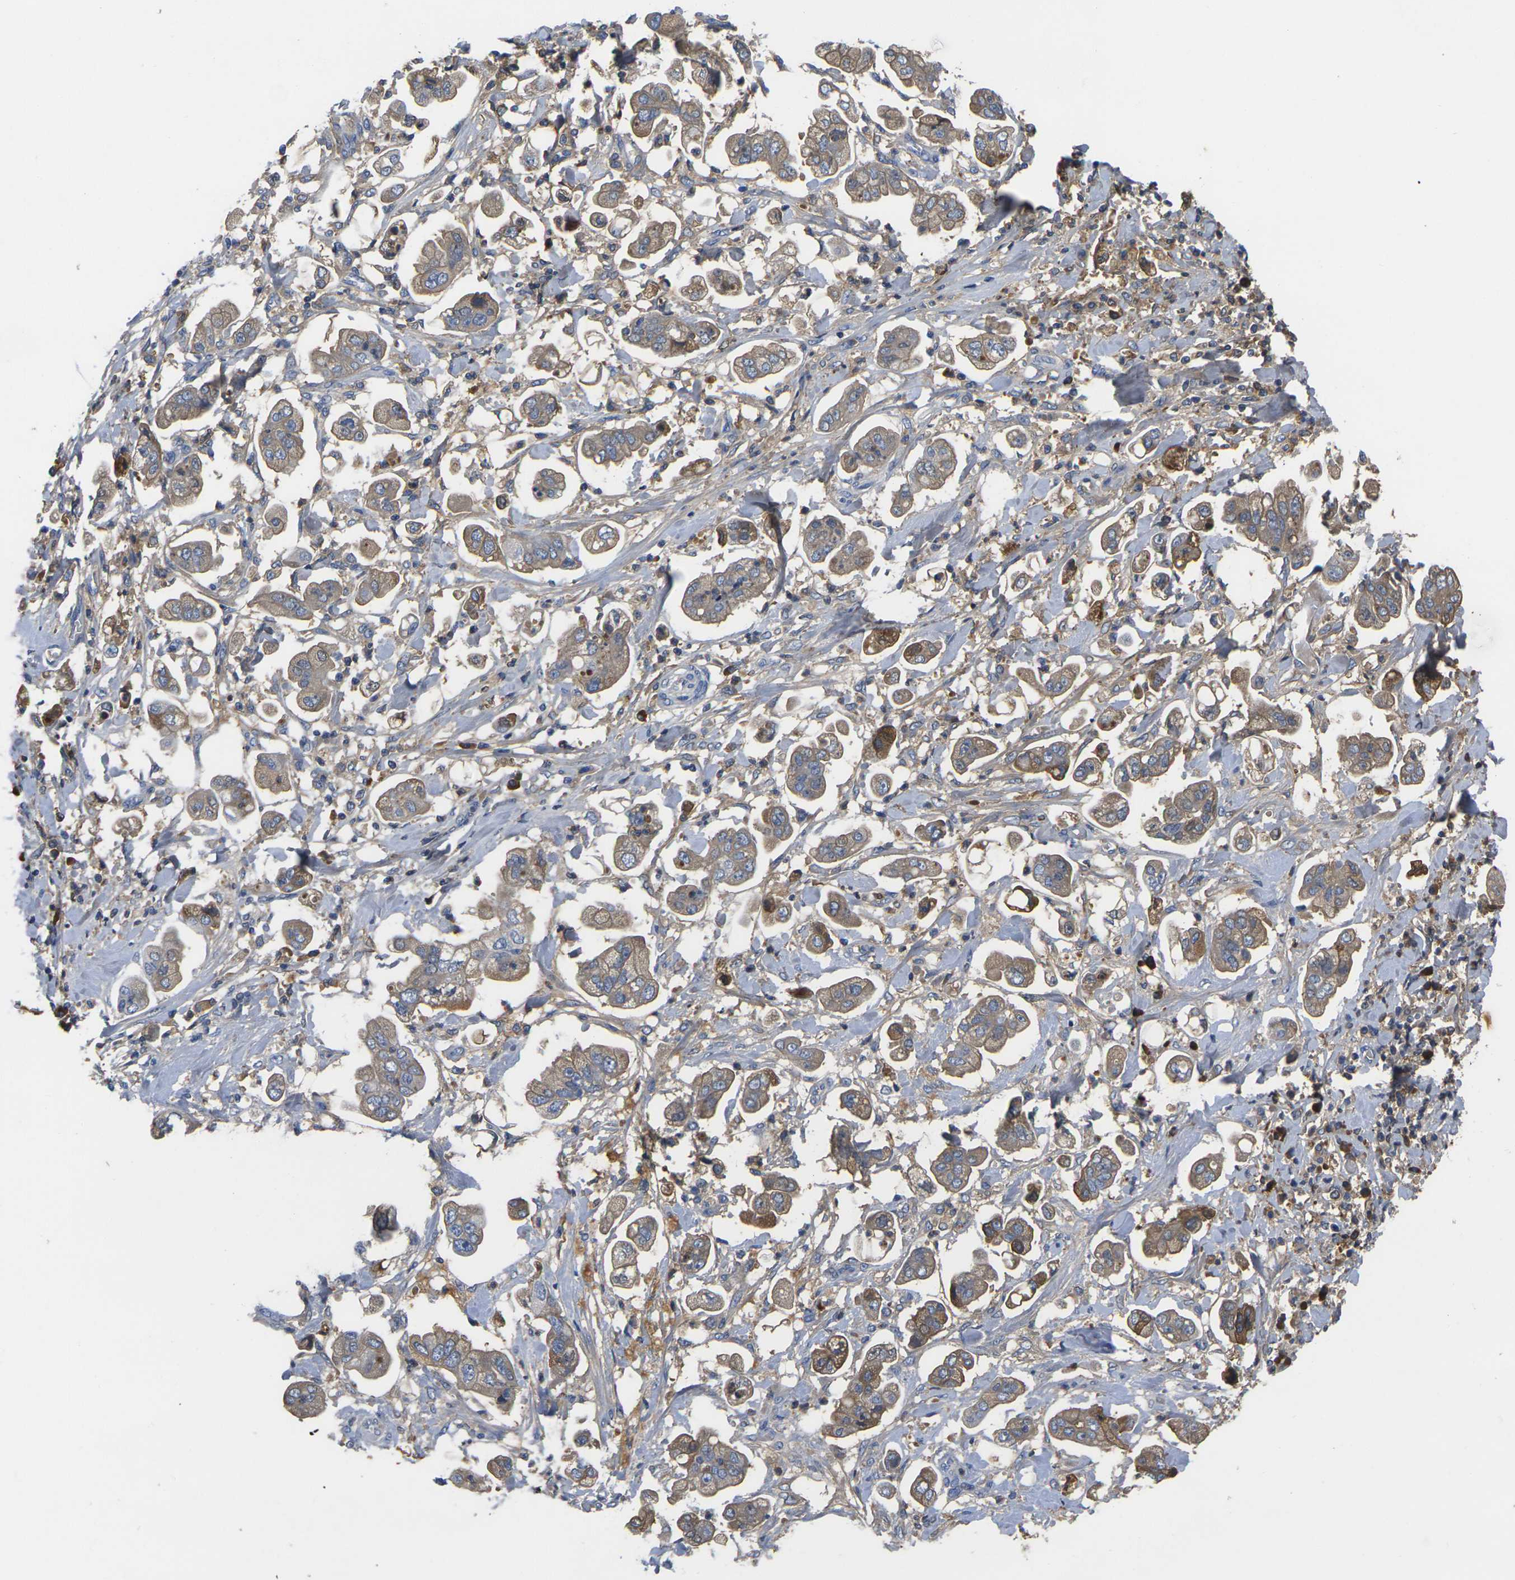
{"staining": {"intensity": "moderate", "quantity": ">75%", "location": "cytoplasmic/membranous"}, "tissue": "stomach cancer", "cell_type": "Tumor cells", "image_type": "cancer", "snomed": [{"axis": "morphology", "description": "Adenocarcinoma, NOS"}, {"axis": "topography", "description": "Stomach"}], "caption": "This image exhibits immunohistochemistry (IHC) staining of human adenocarcinoma (stomach), with medium moderate cytoplasmic/membranous staining in about >75% of tumor cells.", "gene": "GREM2", "patient": {"sex": "male", "age": 62}}